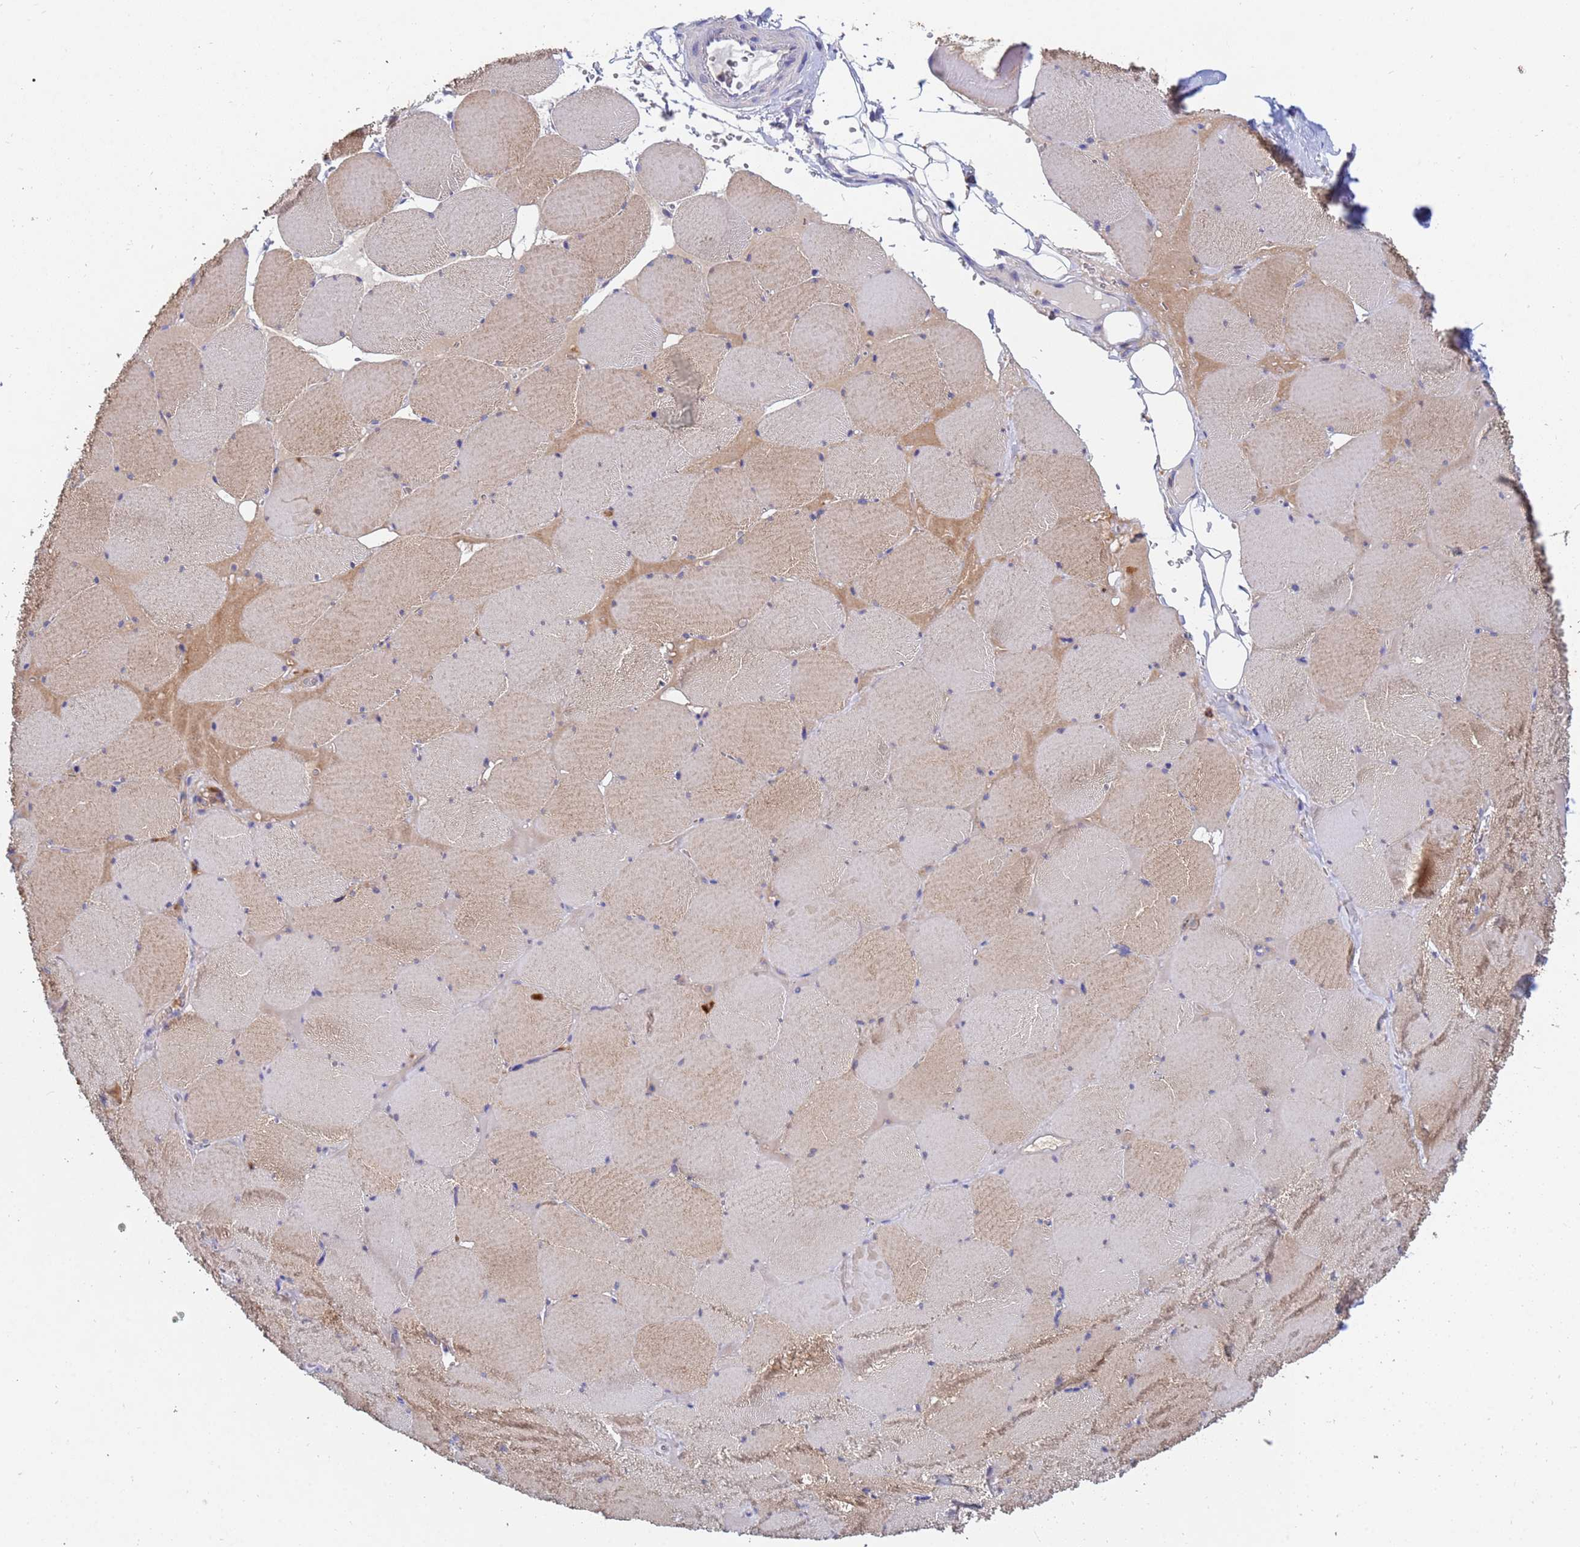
{"staining": {"intensity": "moderate", "quantity": "25%-75%", "location": "cytoplasmic/membranous"}, "tissue": "skeletal muscle", "cell_type": "Myocytes", "image_type": "normal", "snomed": [{"axis": "morphology", "description": "Normal tissue, NOS"}, {"axis": "topography", "description": "Skeletal muscle"}, {"axis": "topography", "description": "Head-Neck"}], "caption": "Protein staining displays moderate cytoplasmic/membranous positivity in approximately 25%-75% of myocytes in normal skeletal muscle.", "gene": "TTLL11", "patient": {"sex": "male", "age": 66}}